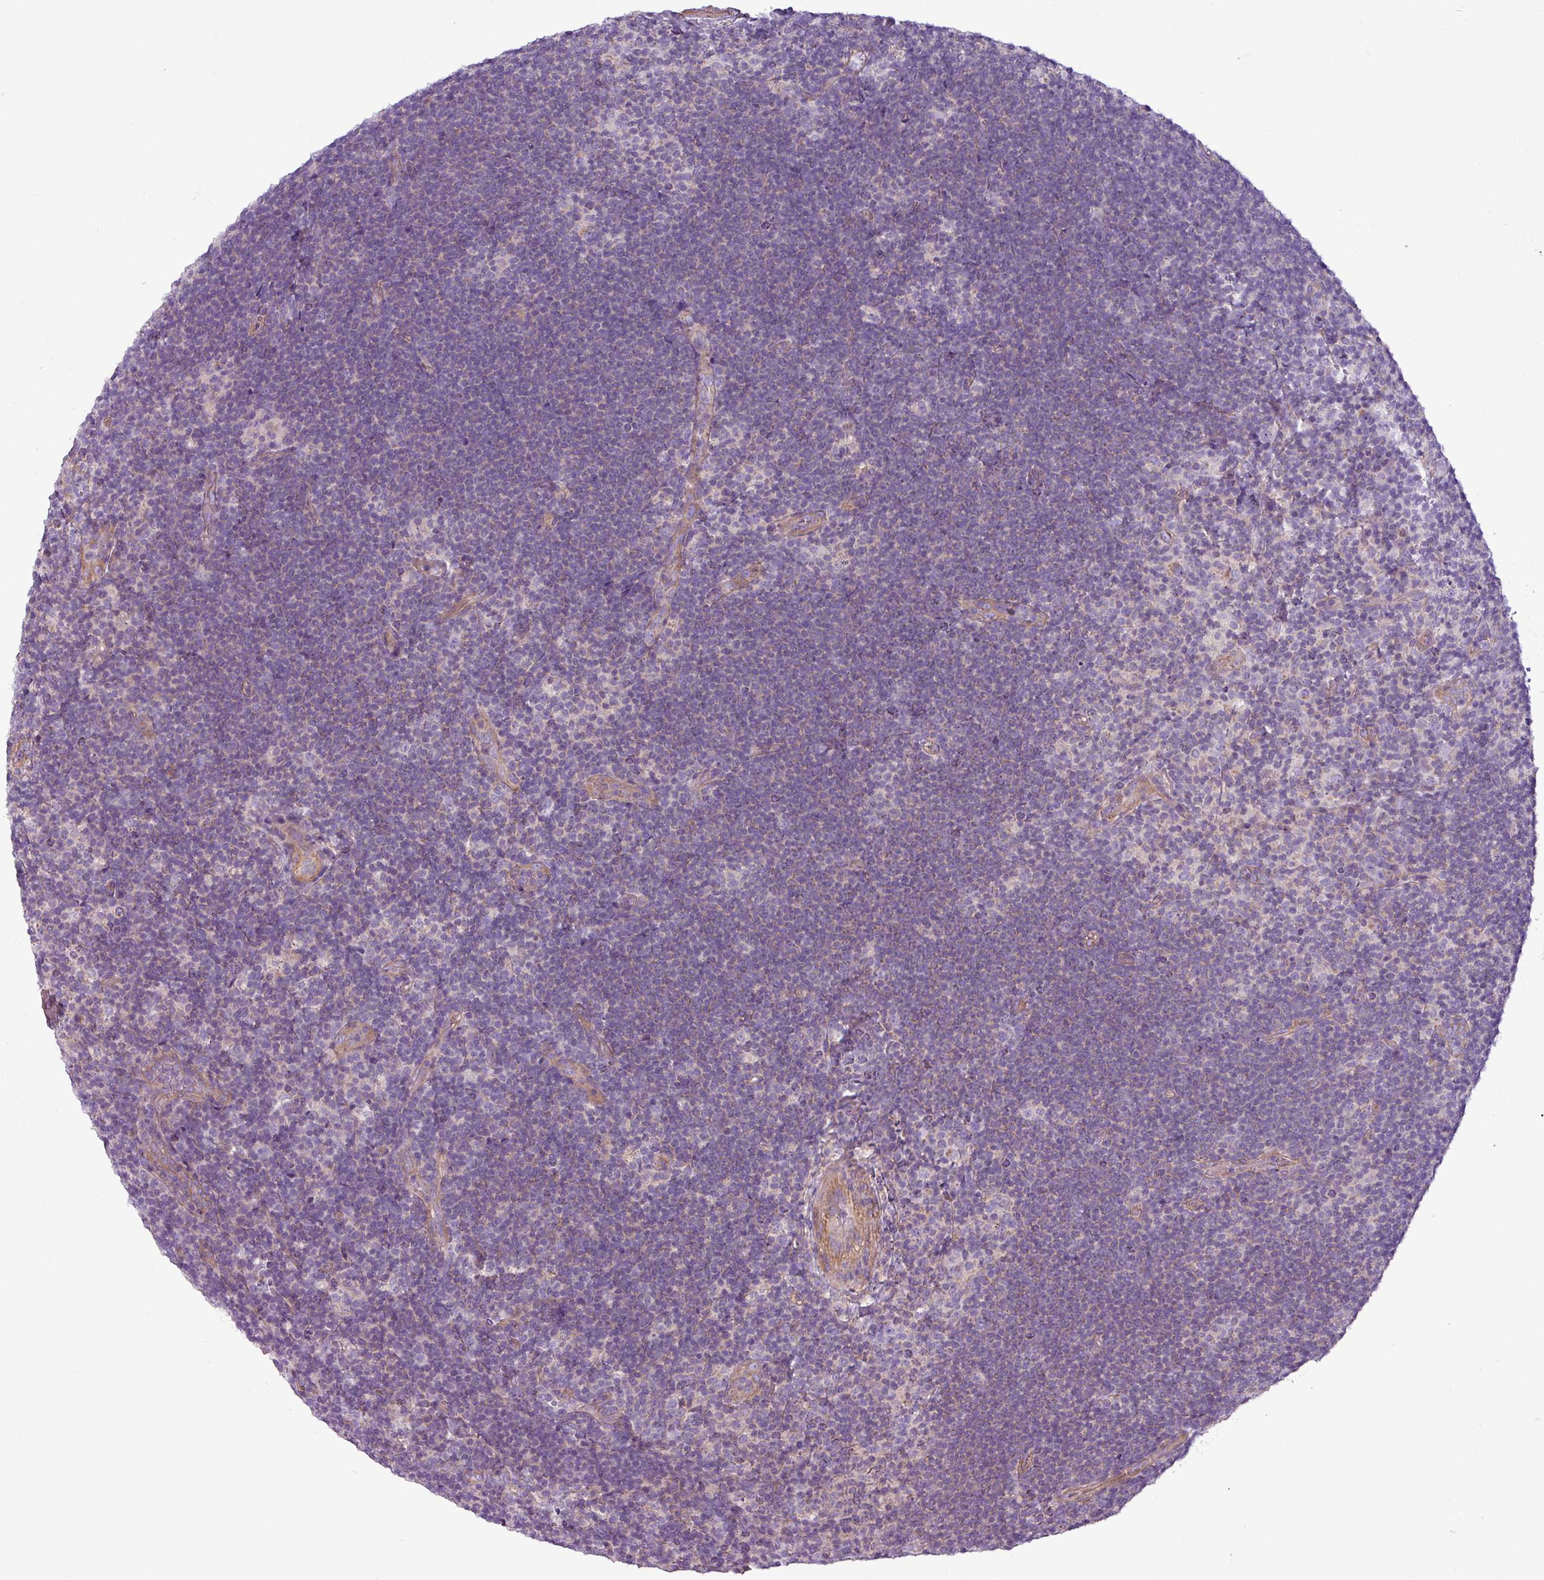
{"staining": {"intensity": "negative", "quantity": "none", "location": "none"}, "tissue": "lymphoma", "cell_type": "Tumor cells", "image_type": "cancer", "snomed": [{"axis": "morphology", "description": "Hodgkin's disease, NOS"}, {"axis": "topography", "description": "Lymph node"}], "caption": "An image of human Hodgkin's disease is negative for staining in tumor cells. (DAB IHC with hematoxylin counter stain).", "gene": "BTN2A2", "patient": {"sex": "female", "age": 57}}